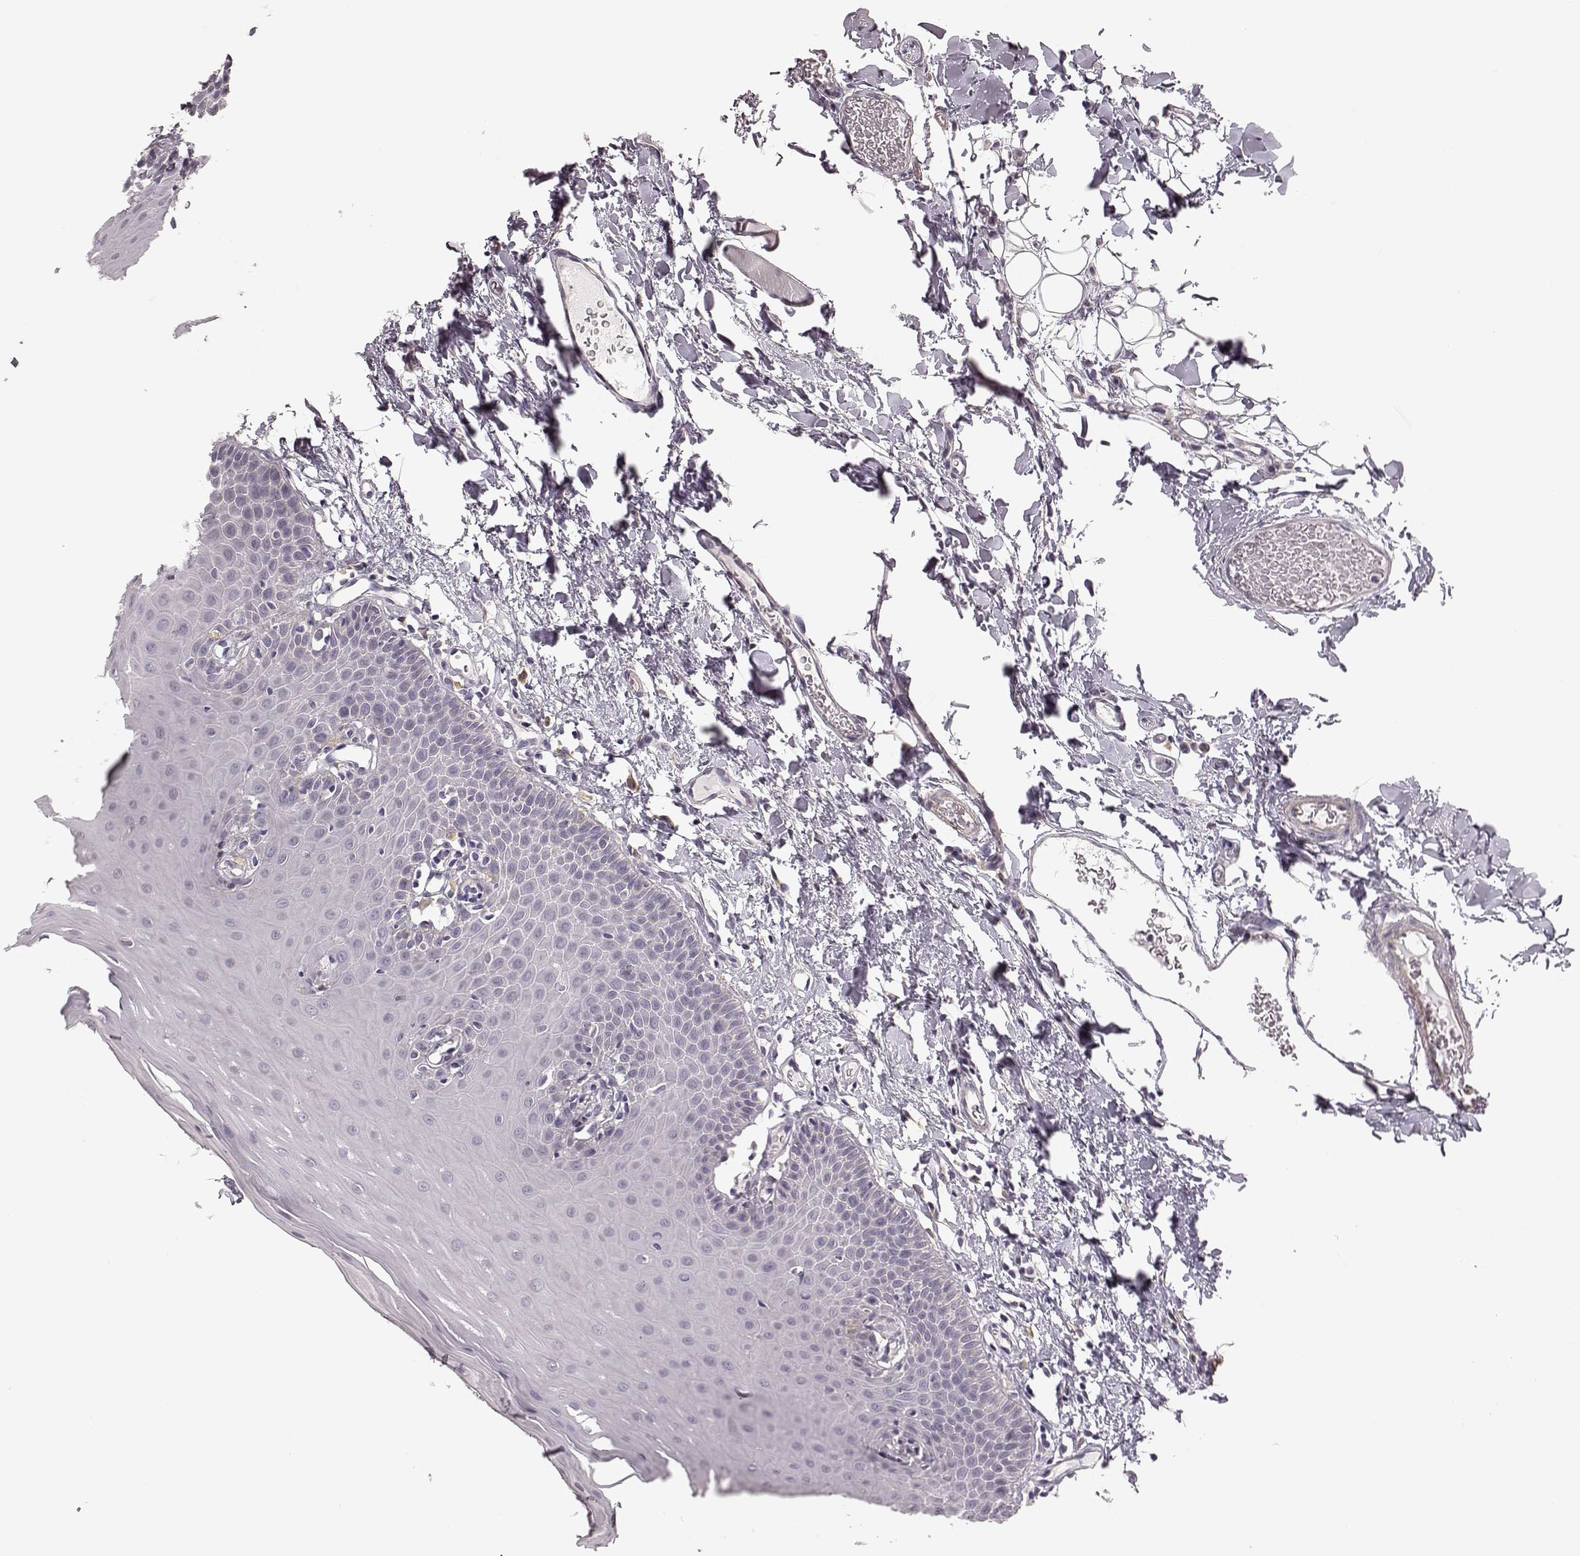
{"staining": {"intensity": "negative", "quantity": "none", "location": "none"}, "tissue": "oral mucosa", "cell_type": "Squamous epithelial cells", "image_type": "normal", "snomed": [{"axis": "morphology", "description": "Normal tissue, NOS"}, {"axis": "topography", "description": "Oral tissue"}], "caption": "An image of oral mucosa stained for a protein demonstrates no brown staining in squamous epithelial cells.", "gene": "GPR50", "patient": {"sex": "male", "age": 81}}